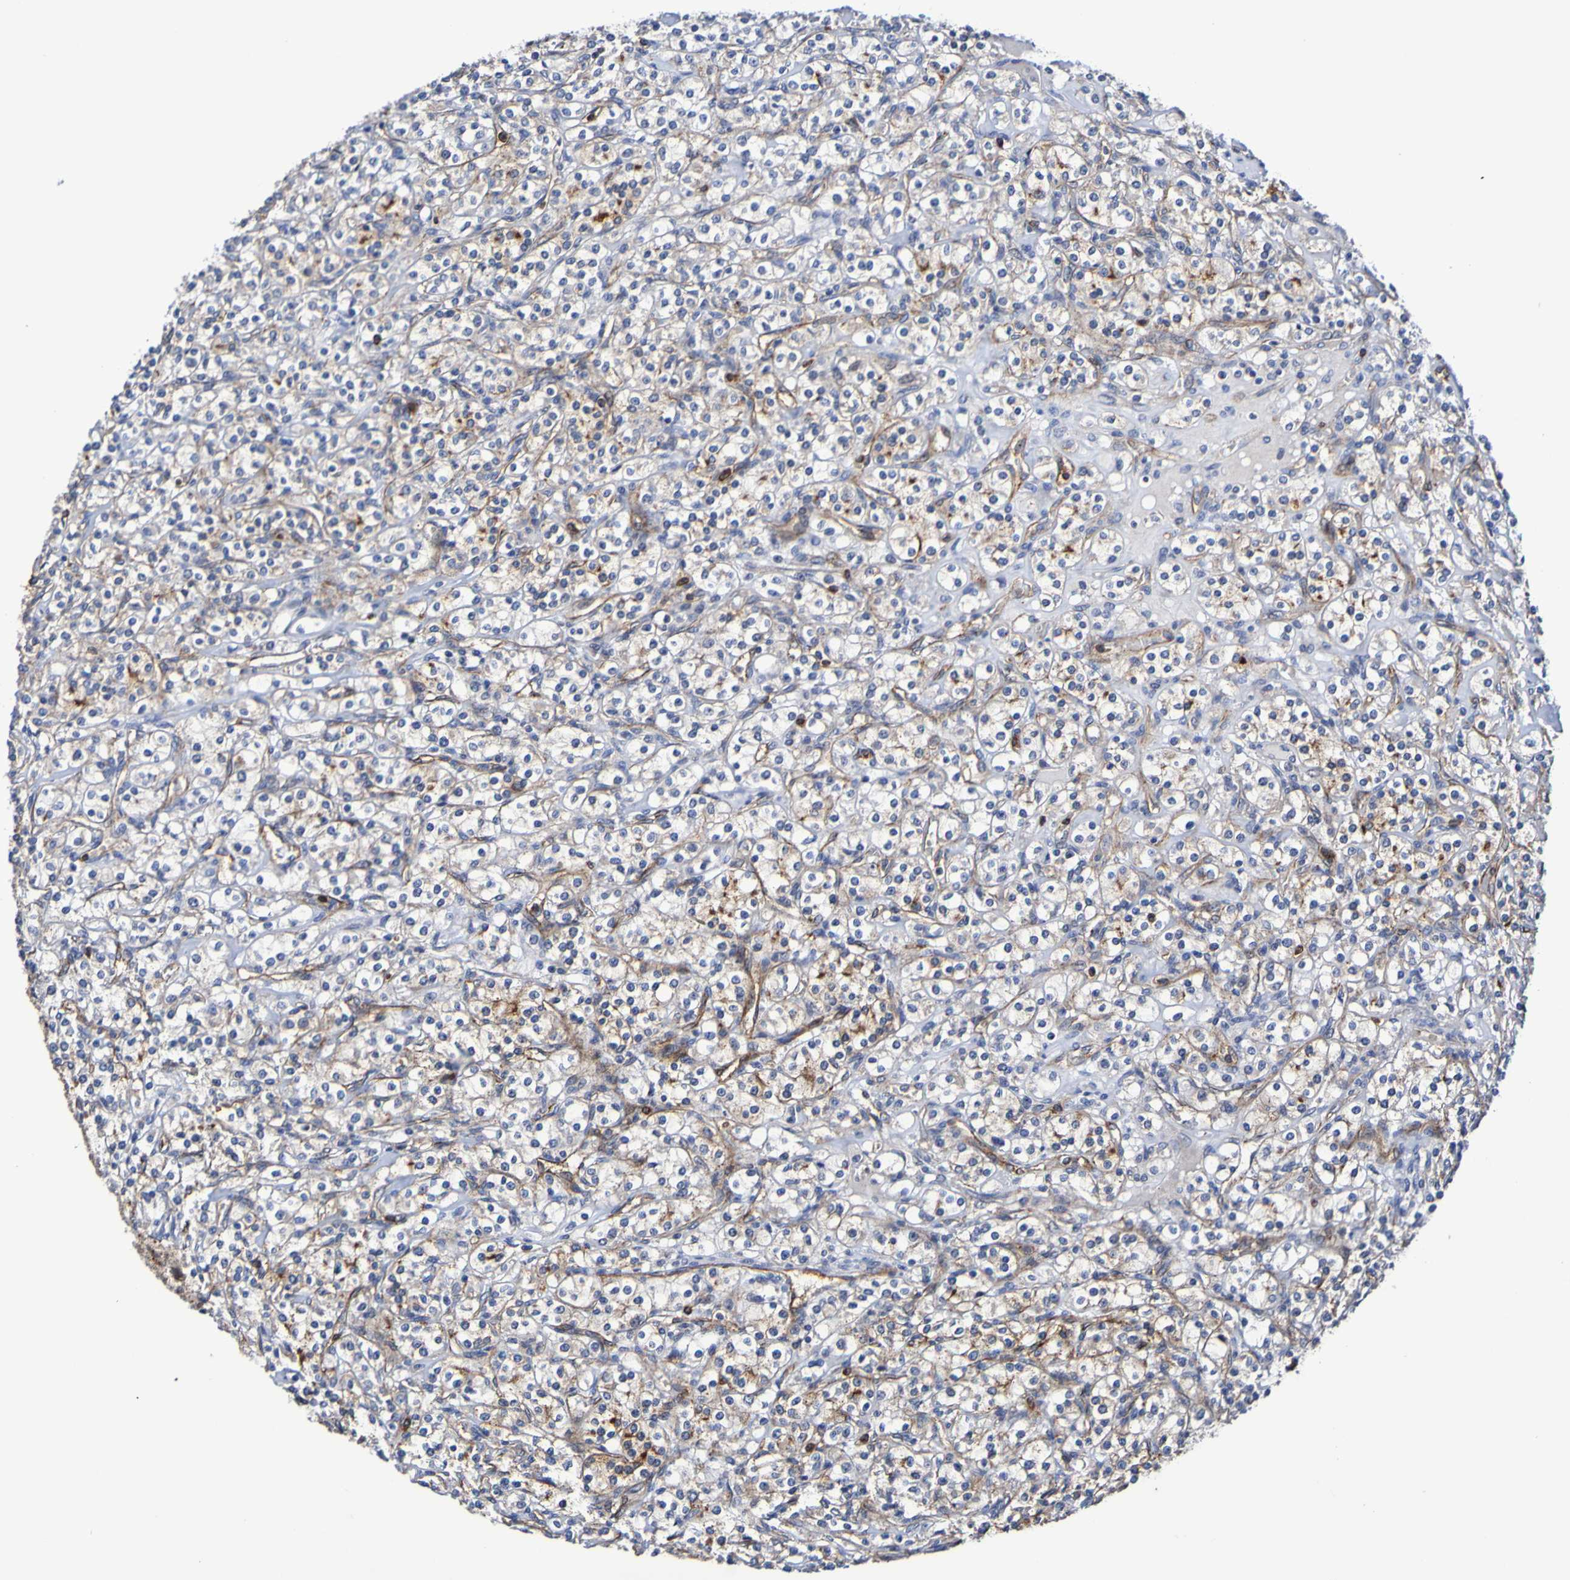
{"staining": {"intensity": "weak", "quantity": "25%-75%", "location": "cytoplasmic/membranous"}, "tissue": "renal cancer", "cell_type": "Tumor cells", "image_type": "cancer", "snomed": [{"axis": "morphology", "description": "Adenocarcinoma, NOS"}, {"axis": "topography", "description": "Kidney"}], "caption": "Protein analysis of renal cancer (adenocarcinoma) tissue reveals weak cytoplasmic/membranous positivity in approximately 25%-75% of tumor cells.", "gene": "GJB1", "patient": {"sex": "male", "age": 77}}